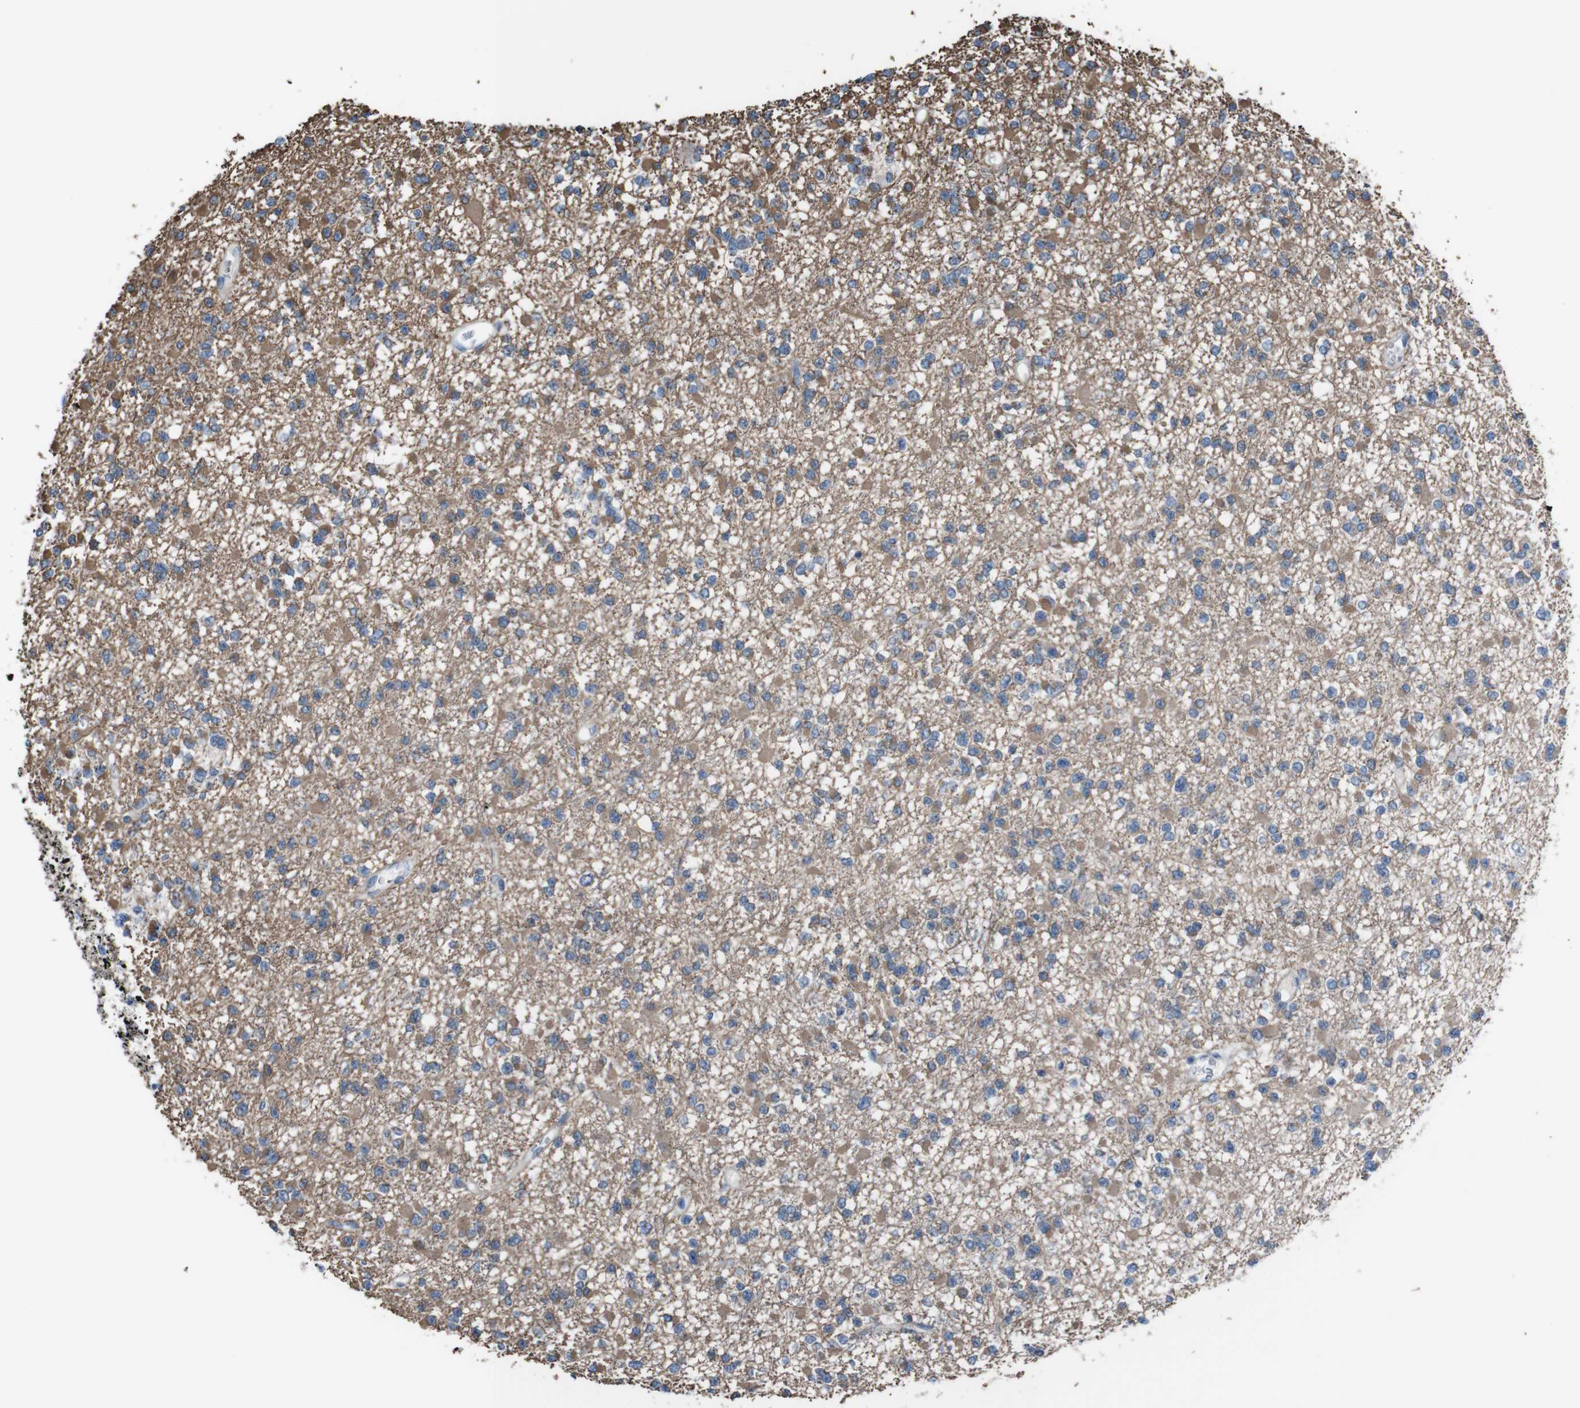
{"staining": {"intensity": "moderate", "quantity": ">75%", "location": "cytoplasmic/membranous"}, "tissue": "glioma", "cell_type": "Tumor cells", "image_type": "cancer", "snomed": [{"axis": "morphology", "description": "Glioma, malignant, Low grade"}, {"axis": "topography", "description": "Brain"}], "caption": "Immunohistochemistry of glioma reveals medium levels of moderate cytoplasmic/membranous expression in about >75% of tumor cells.", "gene": "CDH22", "patient": {"sex": "female", "age": 22}}